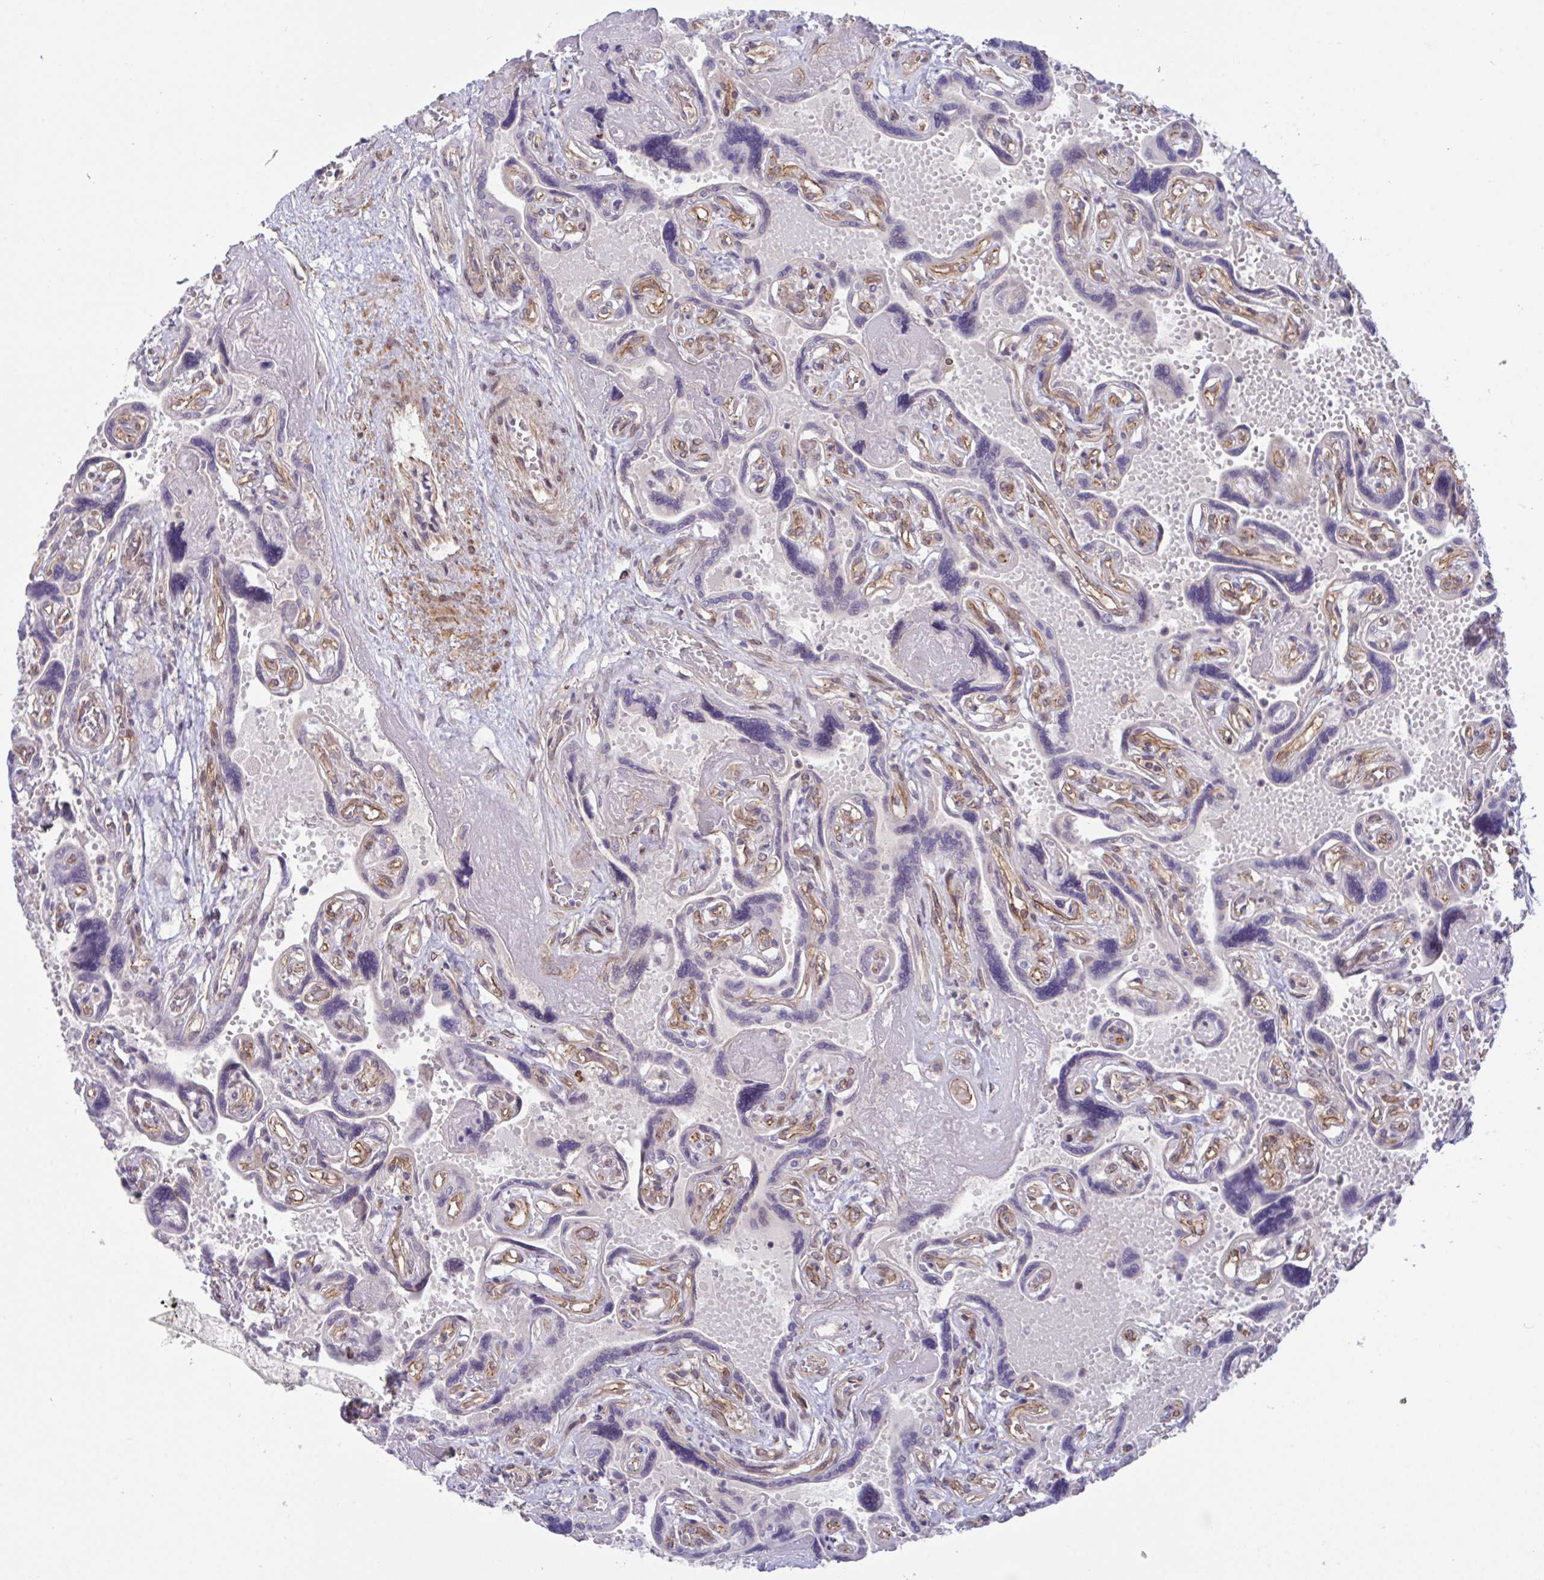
{"staining": {"intensity": "negative", "quantity": "none", "location": "none"}, "tissue": "placenta", "cell_type": "Trophoblastic cells", "image_type": "normal", "snomed": [{"axis": "morphology", "description": "Normal tissue, NOS"}, {"axis": "topography", "description": "Placenta"}], "caption": "Immunohistochemistry photomicrograph of benign placenta: placenta stained with DAB (3,3'-diaminobenzidine) shows no significant protein expression in trophoblastic cells.", "gene": "ZBED3", "patient": {"sex": "female", "age": 32}}